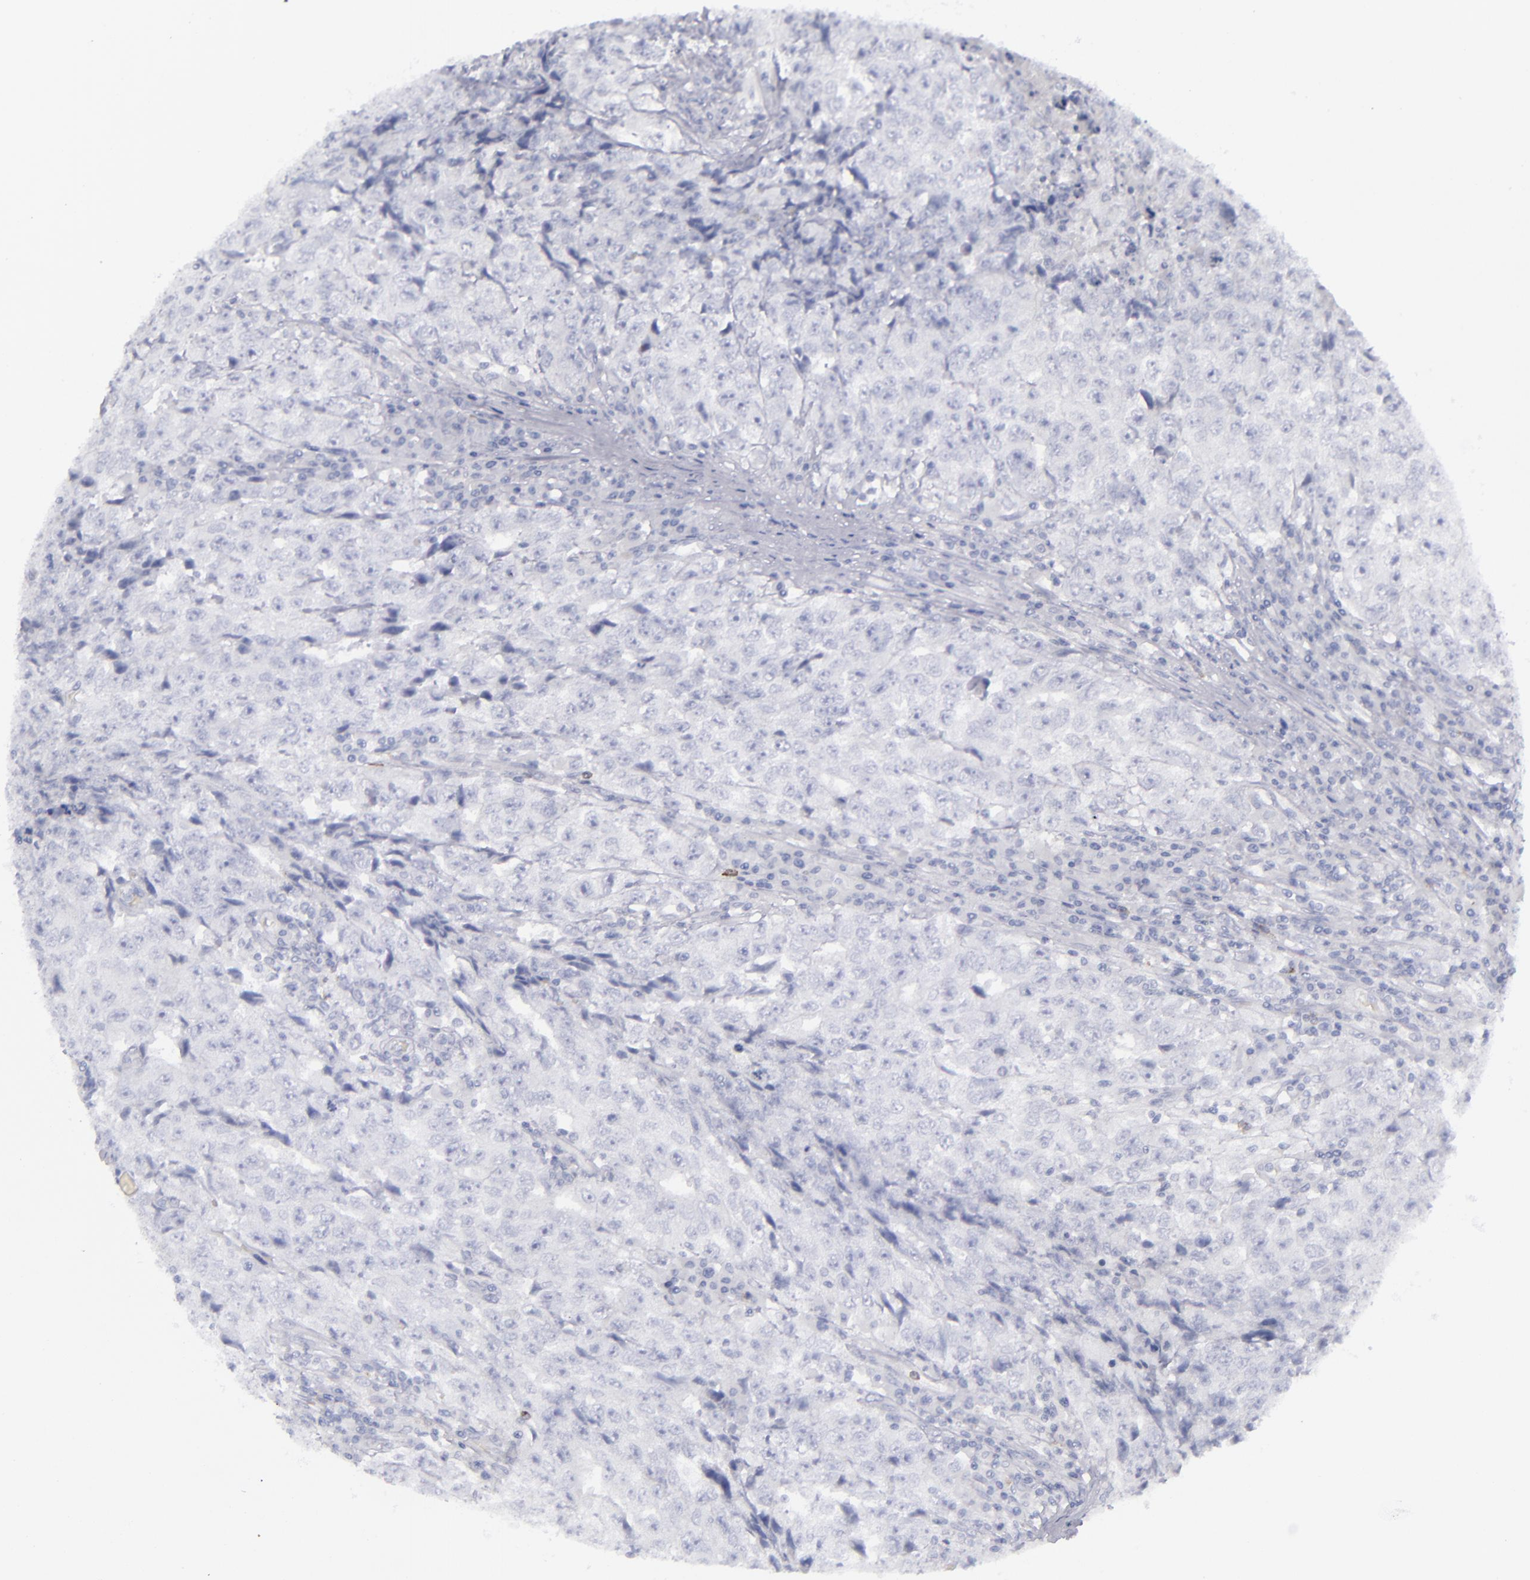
{"staining": {"intensity": "negative", "quantity": "none", "location": "none"}, "tissue": "testis cancer", "cell_type": "Tumor cells", "image_type": "cancer", "snomed": [{"axis": "morphology", "description": "Necrosis, NOS"}, {"axis": "morphology", "description": "Carcinoma, Embryonal, NOS"}, {"axis": "topography", "description": "Testis"}], "caption": "Human embryonal carcinoma (testis) stained for a protein using immunohistochemistry (IHC) demonstrates no staining in tumor cells.", "gene": "CD22", "patient": {"sex": "male", "age": 19}}